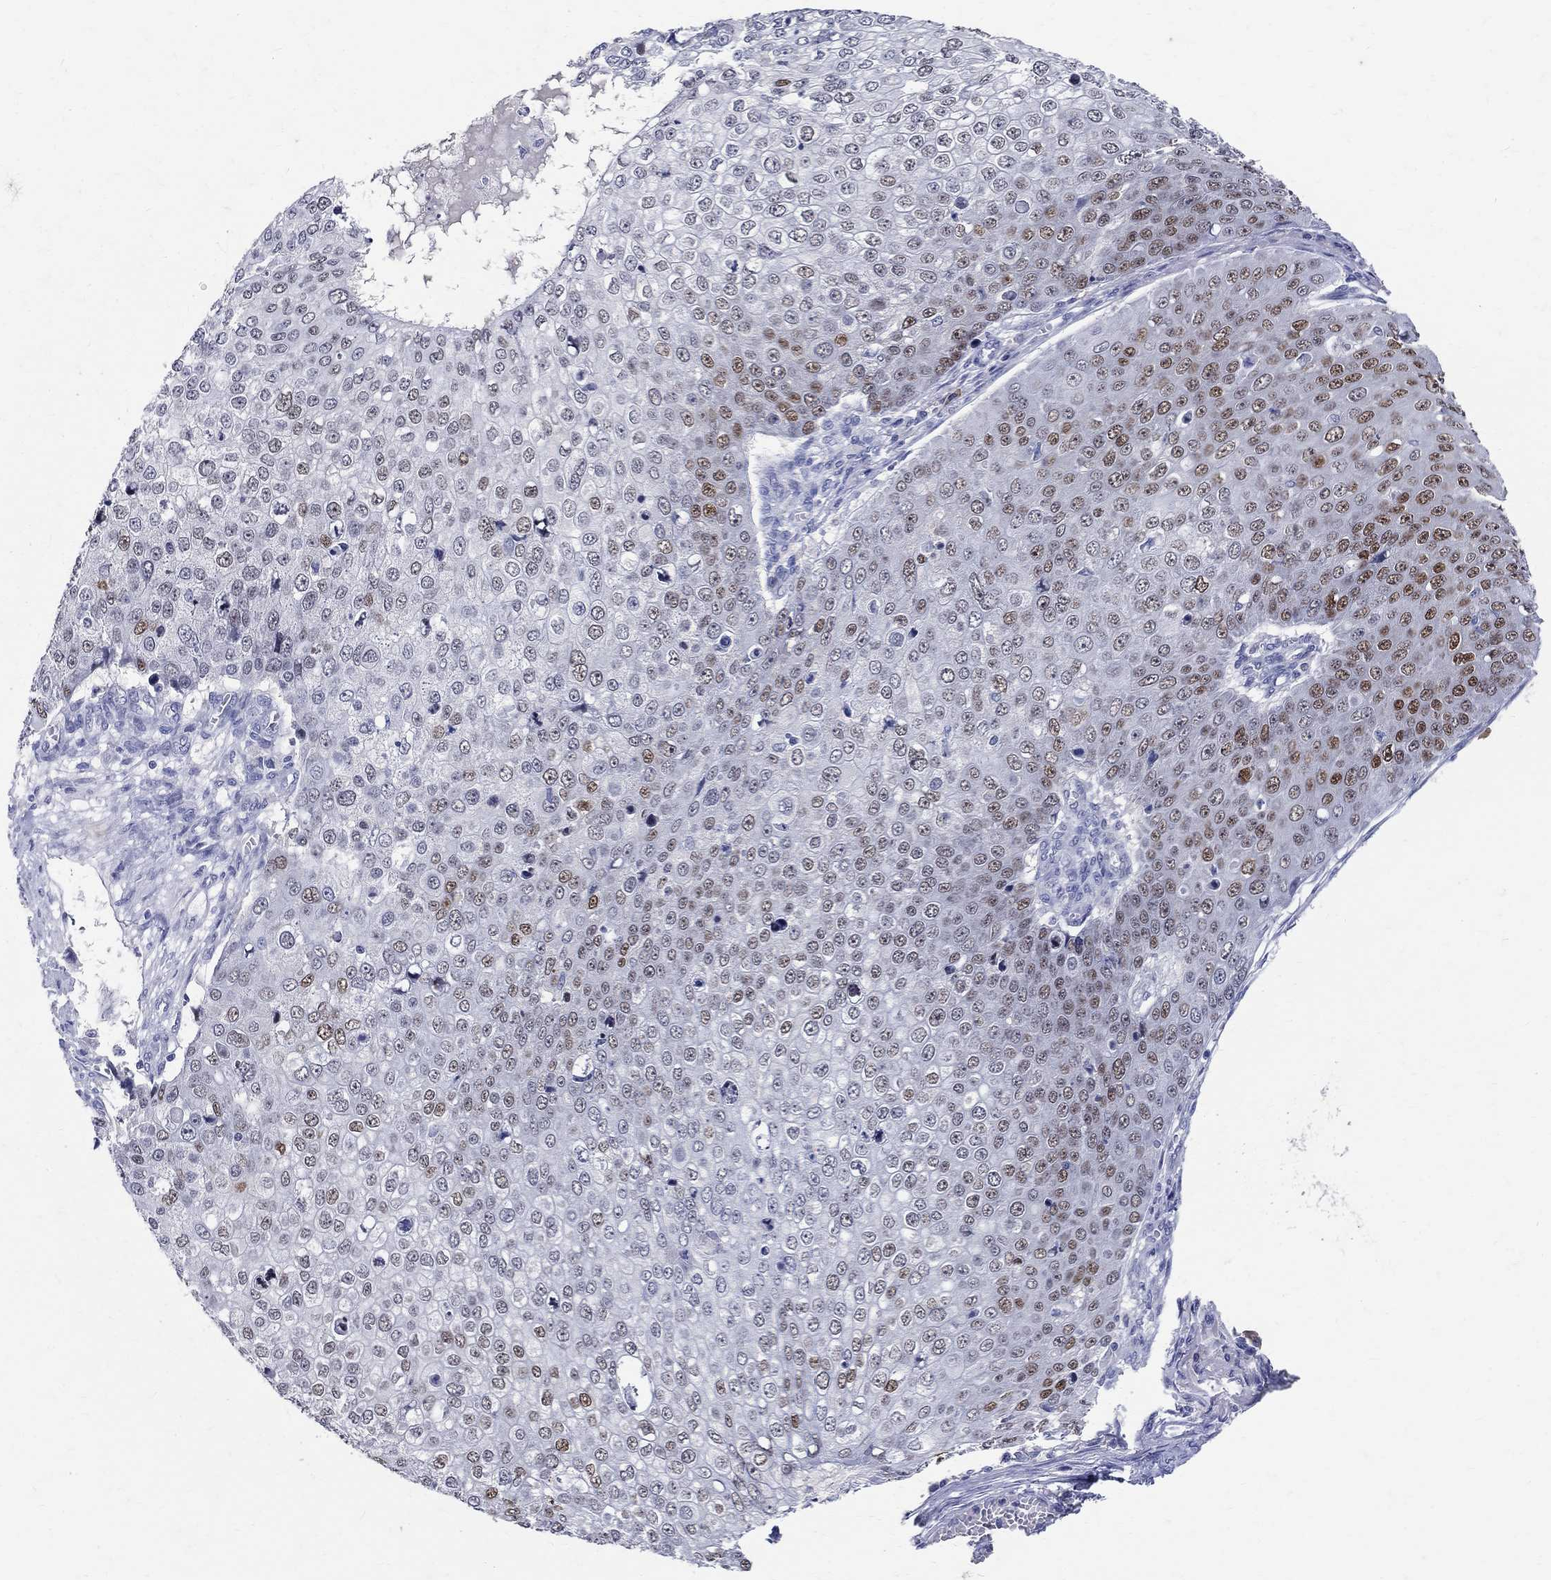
{"staining": {"intensity": "moderate", "quantity": "<25%", "location": "nuclear"}, "tissue": "skin cancer", "cell_type": "Tumor cells", "image_type": "cancer", "snomed": [{"axis": "morphology", "description": "Squamous cell carcinoma, NOS"}, {"axis": "topography", "description": "Skin"}], "caption": "Skin squamous cell carcinoma stained with immunohistochemistry (IHC) shows moderate nuclear expression in approximately <25% of tumor cells. The staining was performed using DAB (3,3'-diaminobenzidine), with brown indicating positive protein expression. Nuclei are stained blue with hematoxylin.", "gene": "SOX2", "patient": {"sex": "male", "age": 71}}